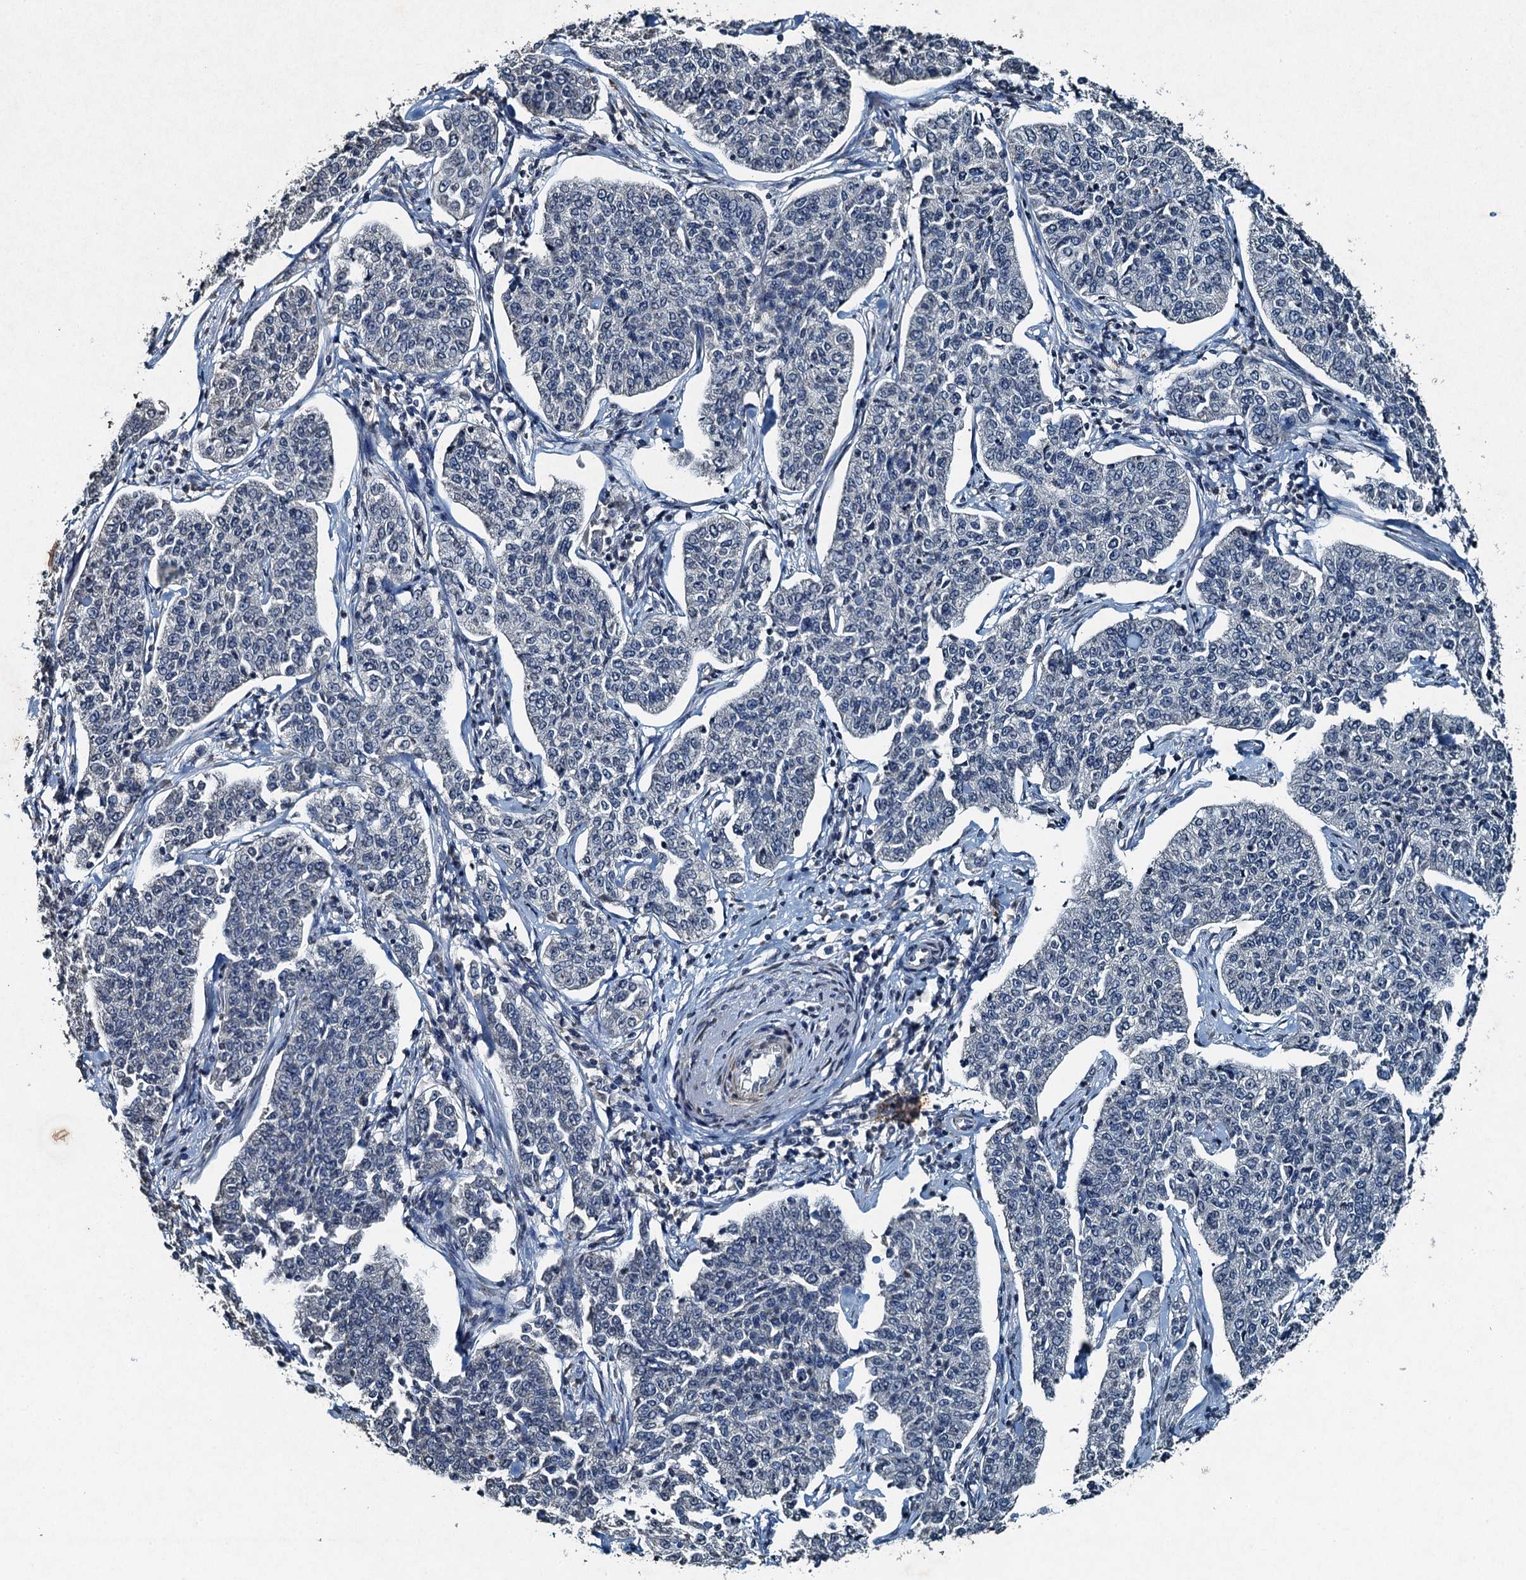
{"staining": {"intensity": "negative", "quantity": "none", "location": "none"}, "tissue": "cervical cancer", "cell_type": "Tumor cells", "image_type": "cancer", "snomed": [{"axis": "morphology", "description": "Squamous cell carcinoma, NOS"}, {"axis": "topography", "description": "Cervix"}], "caption": "Immunohistochemistry of cervical cancer displays no positivity in tumor cells.", "gene": "TCTN1", "patient": {"sex": "female", "age": 35}}